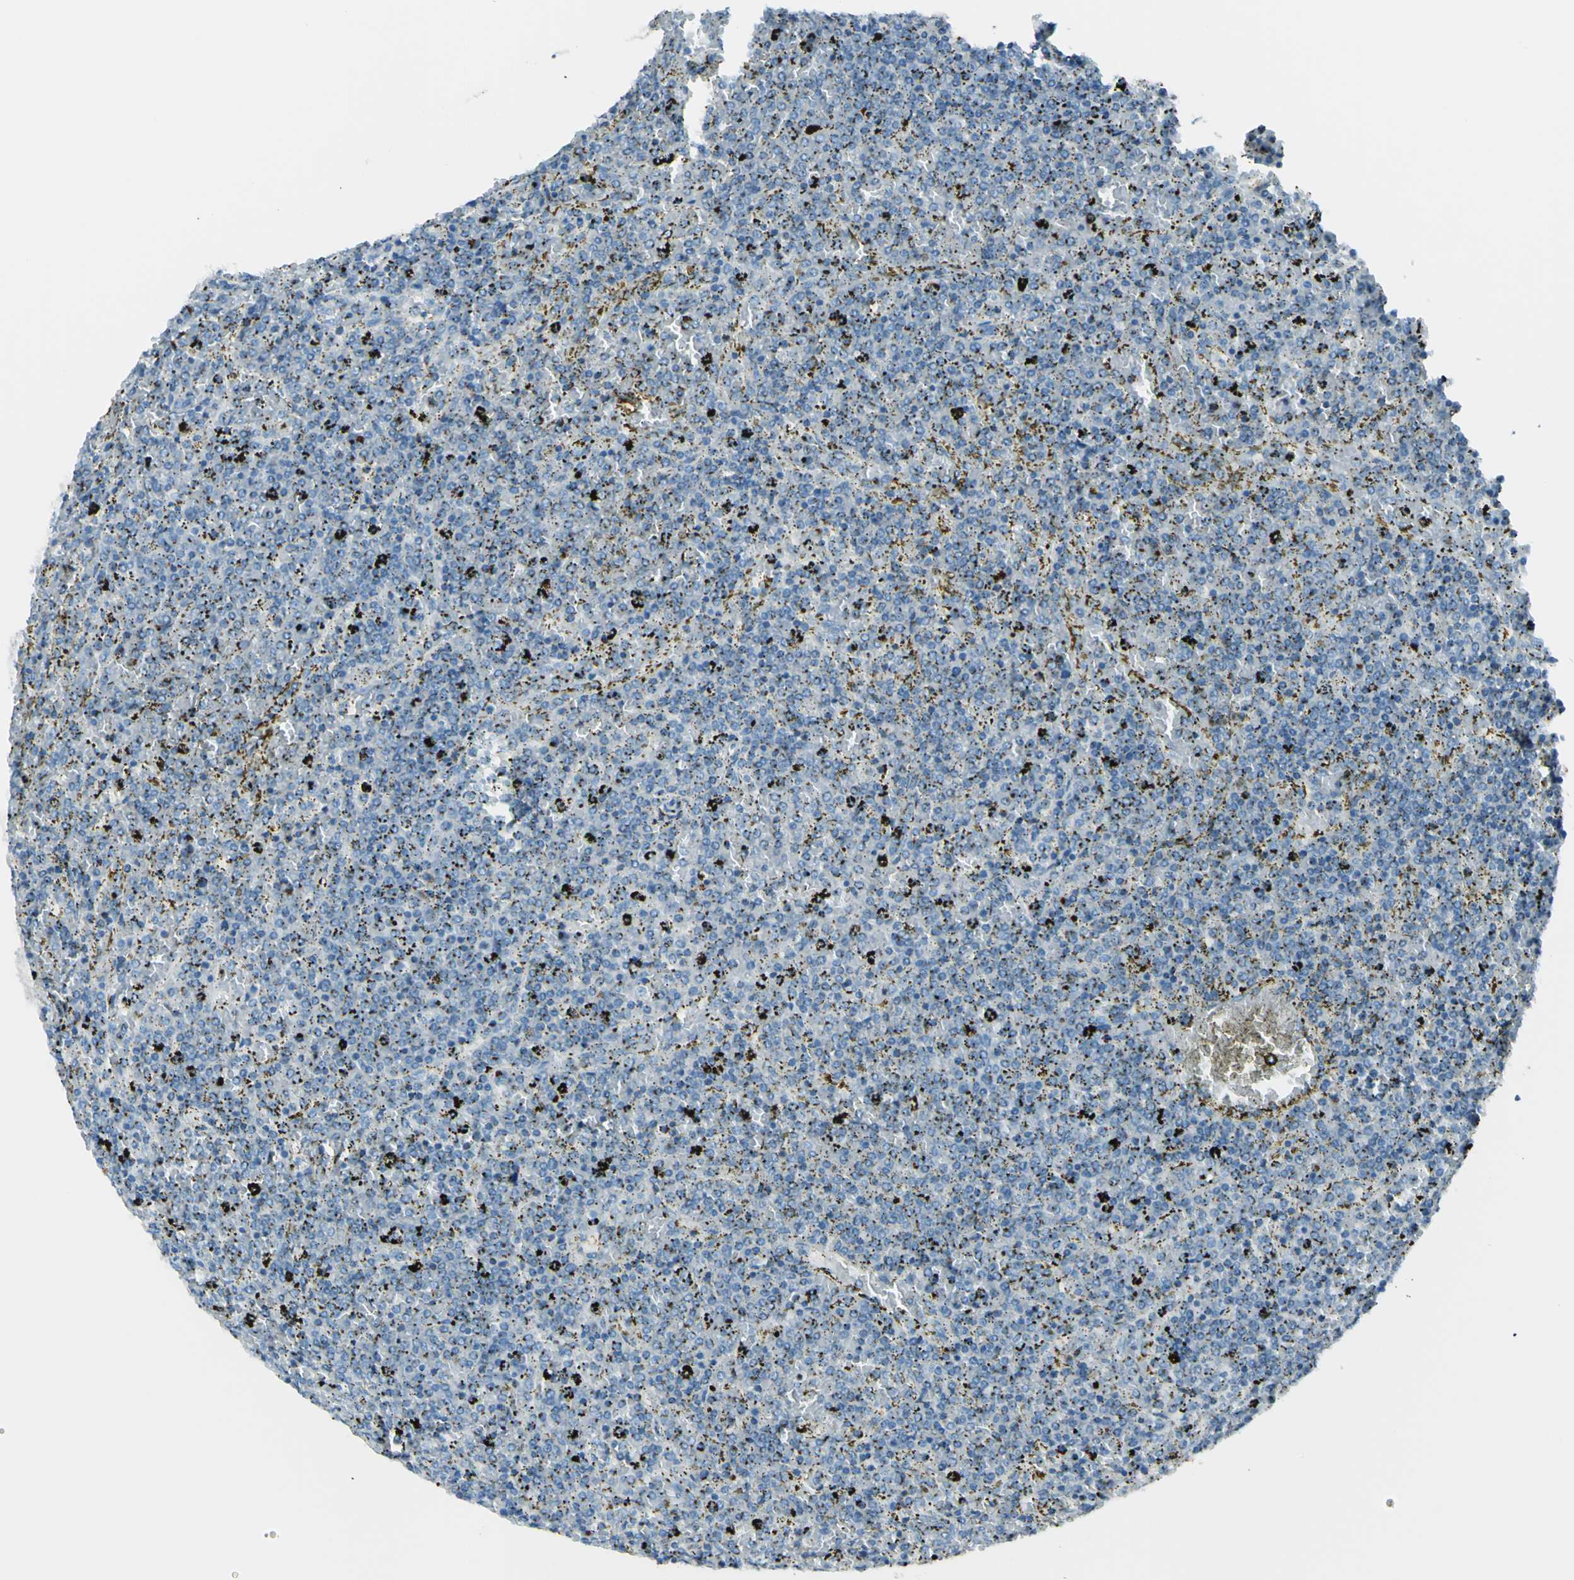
{"staining": {"intensity": "moderate", "quantity": ">75%", "location": "cytoplasmic/membranous"}, "tissue": "lymphoma", "cell_type": "Tumor cells", "image_type": "cancer", "snomed": [{"axis": "morphology", "description": "Malignant lymphoma, non-Hodgkin's type, Low grade"}, {"axis": "topography", "description": "Spleen"}], "caption": "Immunohistochemistry staining of lymphoma, which demonstrates medium levels of moderate cytoplasmic/membranous positivity in about >75% of tumor cells indicating moderate cytoplasmic/membranous protein staining. The staining was performed using DAB (3,3'-diaminobenzidine) (brown) for protein detection and nuclei were counterstained in hematoxylin (blue).", "gene": "B4GALT1", "patient": {"sex": "female", "age": 77}}